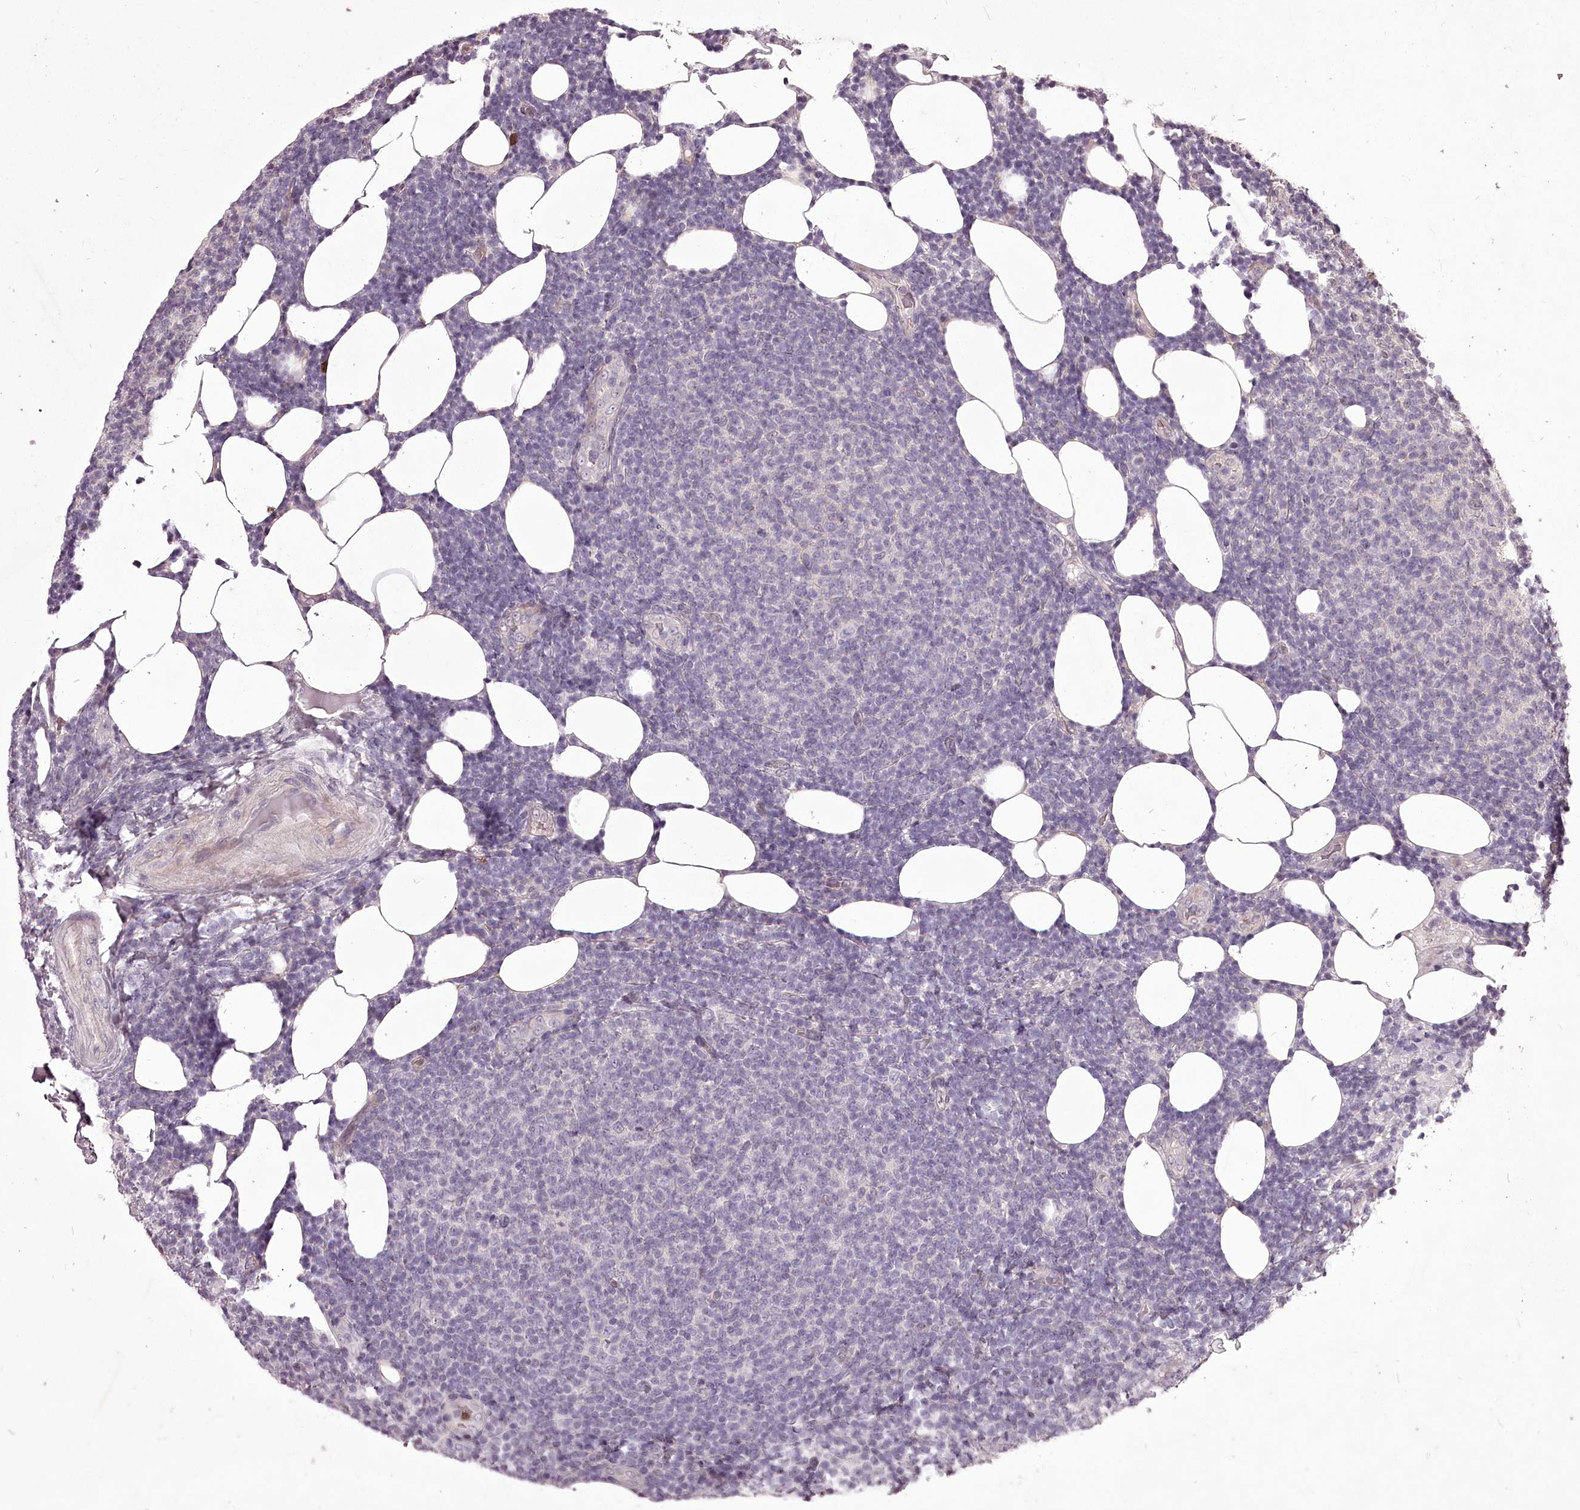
{"staining": {"intensity": "negative", "quantity": "none", "location": "none"}, "tissue": "lymphoma", "cell_type": "Tumor cells", "image_type": "cancer", "snomed": [{"axis": "morphology", "description": "Malignant lymphoma, non-Hodgkin's type, Low grade"}, {"axis": "topography", "description": "Lymph node"}], "caption": "Tumor cells show no significant positivity in low-grade malignant lymphoma, non-Hodgkin's type. (Brightfield microscopy of DAB (3,3'-diaminobenzidine) IHC at high magnification).", "gene": "ADRA1D", "patient": {"sex": "male", "age": 66}}